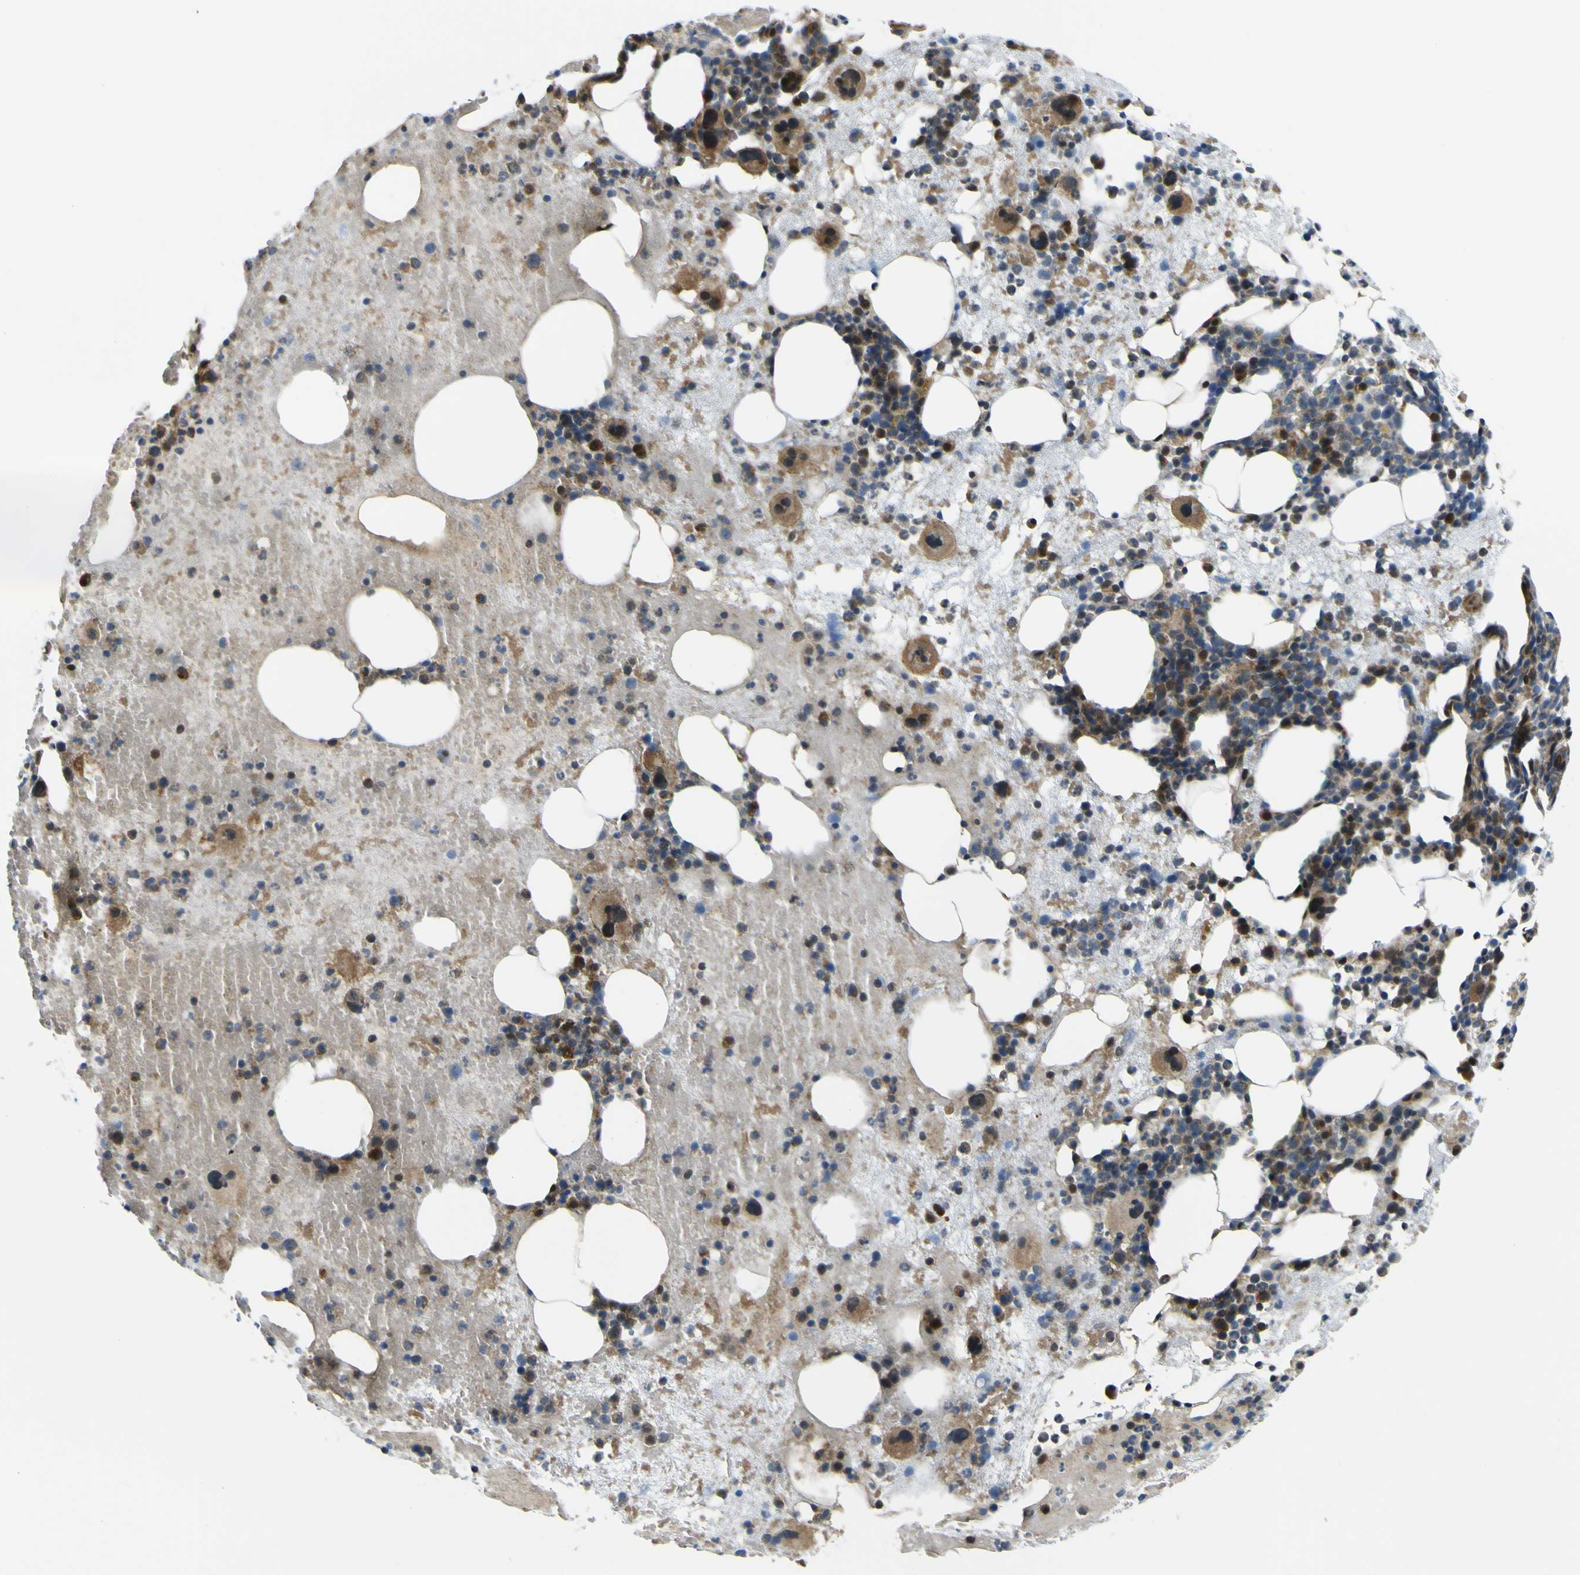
{"staining": {"intensity": "strong", "quantity": "25%-75%", "location": "cytoplasmic/membranous"}, "tissue": "bone marrow", "cell_type": "Hematopoietic cells", "image_type": "normal", "snomed": [{"axis": "morphology", "description": "Normal tissue, NOS"}, {"axis": "morphology", "description": "Inflammation, NOS"}, {"axis": "topography", "description": "Bone marrow"}], "caption": "IHC photomicrograph of normal bone marrow stained for a protein (brown), which shows high levels of strong cytoplasmic/membranous expression in about 25%-75% of hematopoietic cells.", "gene": "KDM7A", "patient": {"sex": "male", "age": 43}}